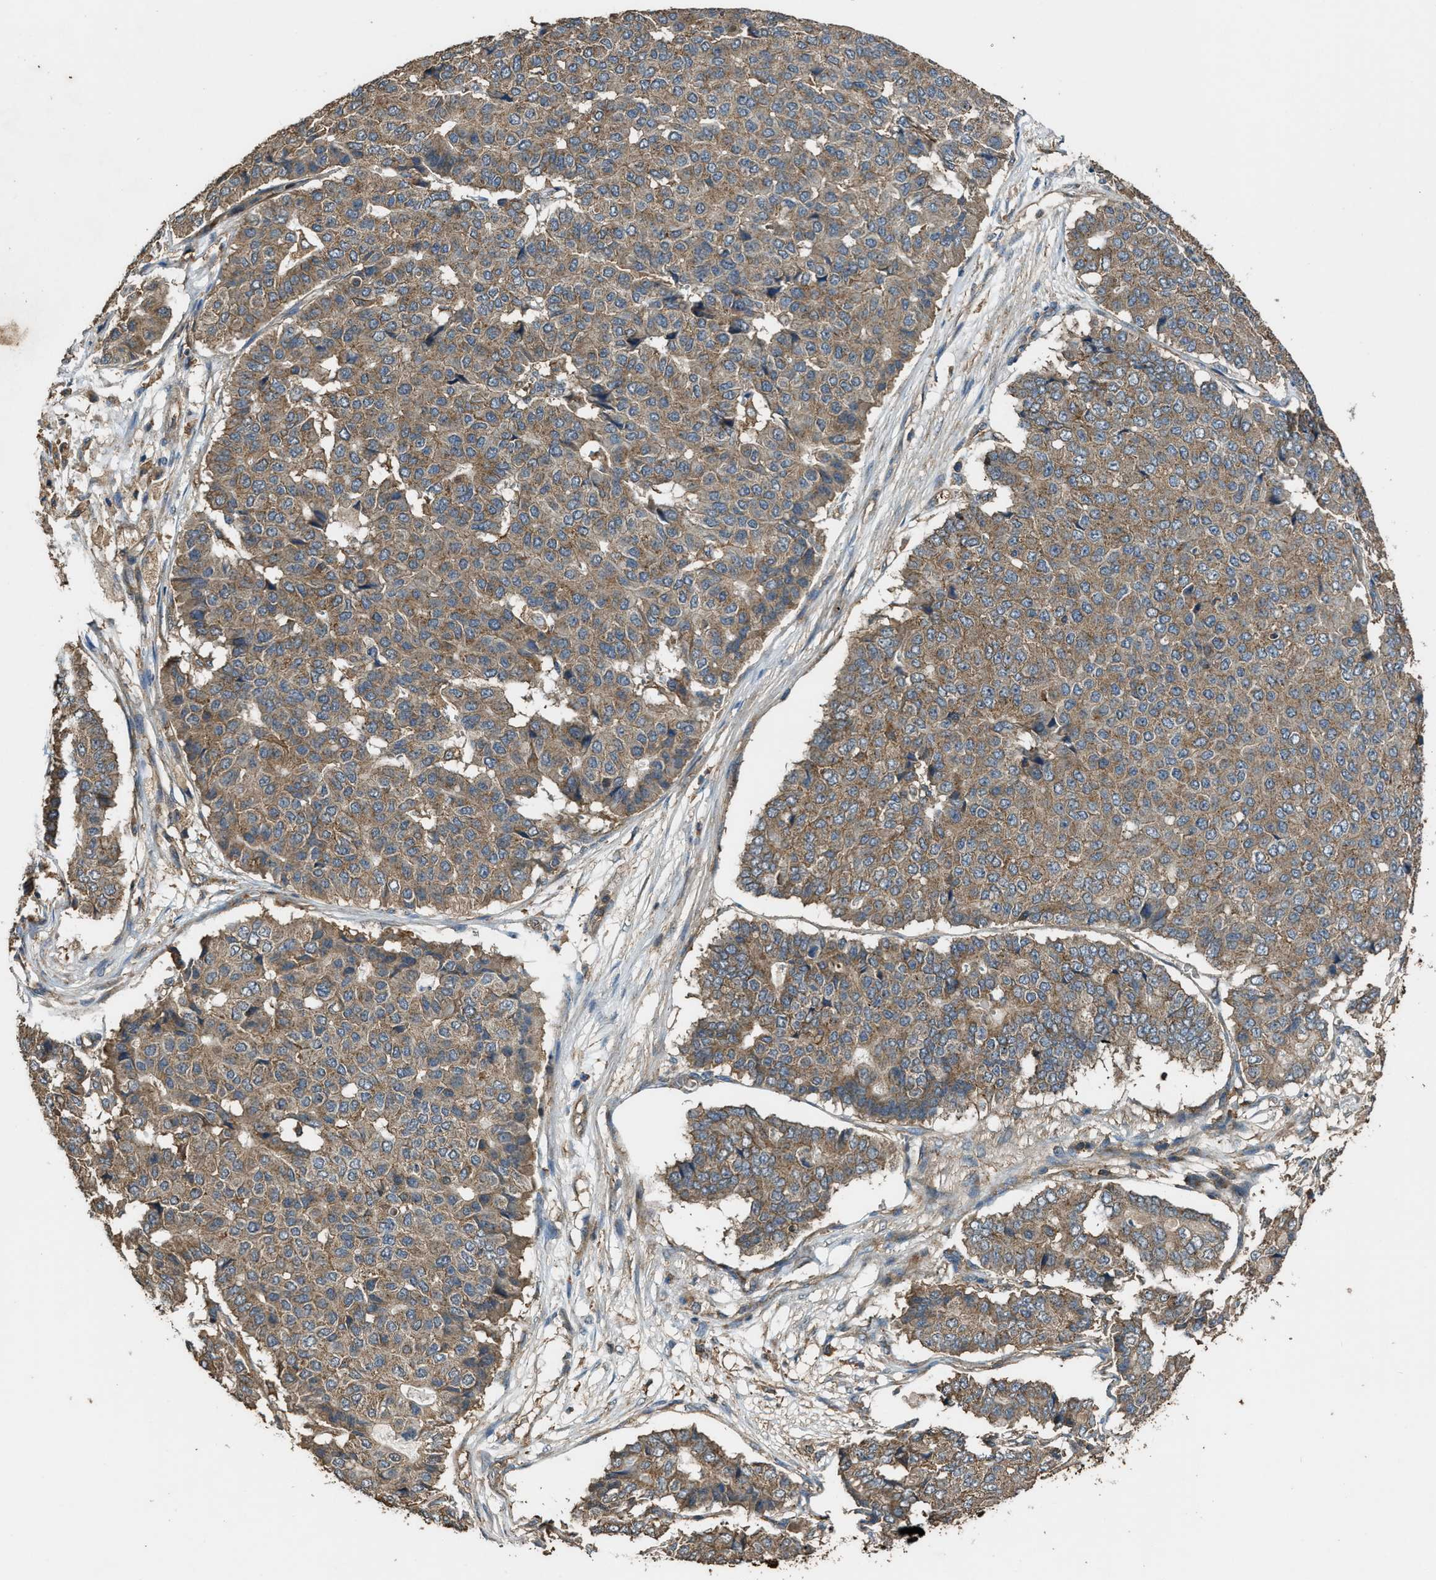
{"staining": {"intensity": "weak", "quantity": ">75%", "location": "cytoplasmic/membranous"}, "tissue": "pancreatic cancer", "cell_type": "Tumor cells", "image_type": "cancer", "snomed": [{"axis": "morphology", "description": "Adenocarcinoma, NOS"}, {"axis": "topography", "description": "Pancreas"}], "caption": "IHC of adenocarcinoma (pancreatic) shows low levels of weak cytoplasmic/membranous staining in about >75% of tumor cells.", "gene": "MAP3K8", "patient": {"sex": "male", "age": 50}}